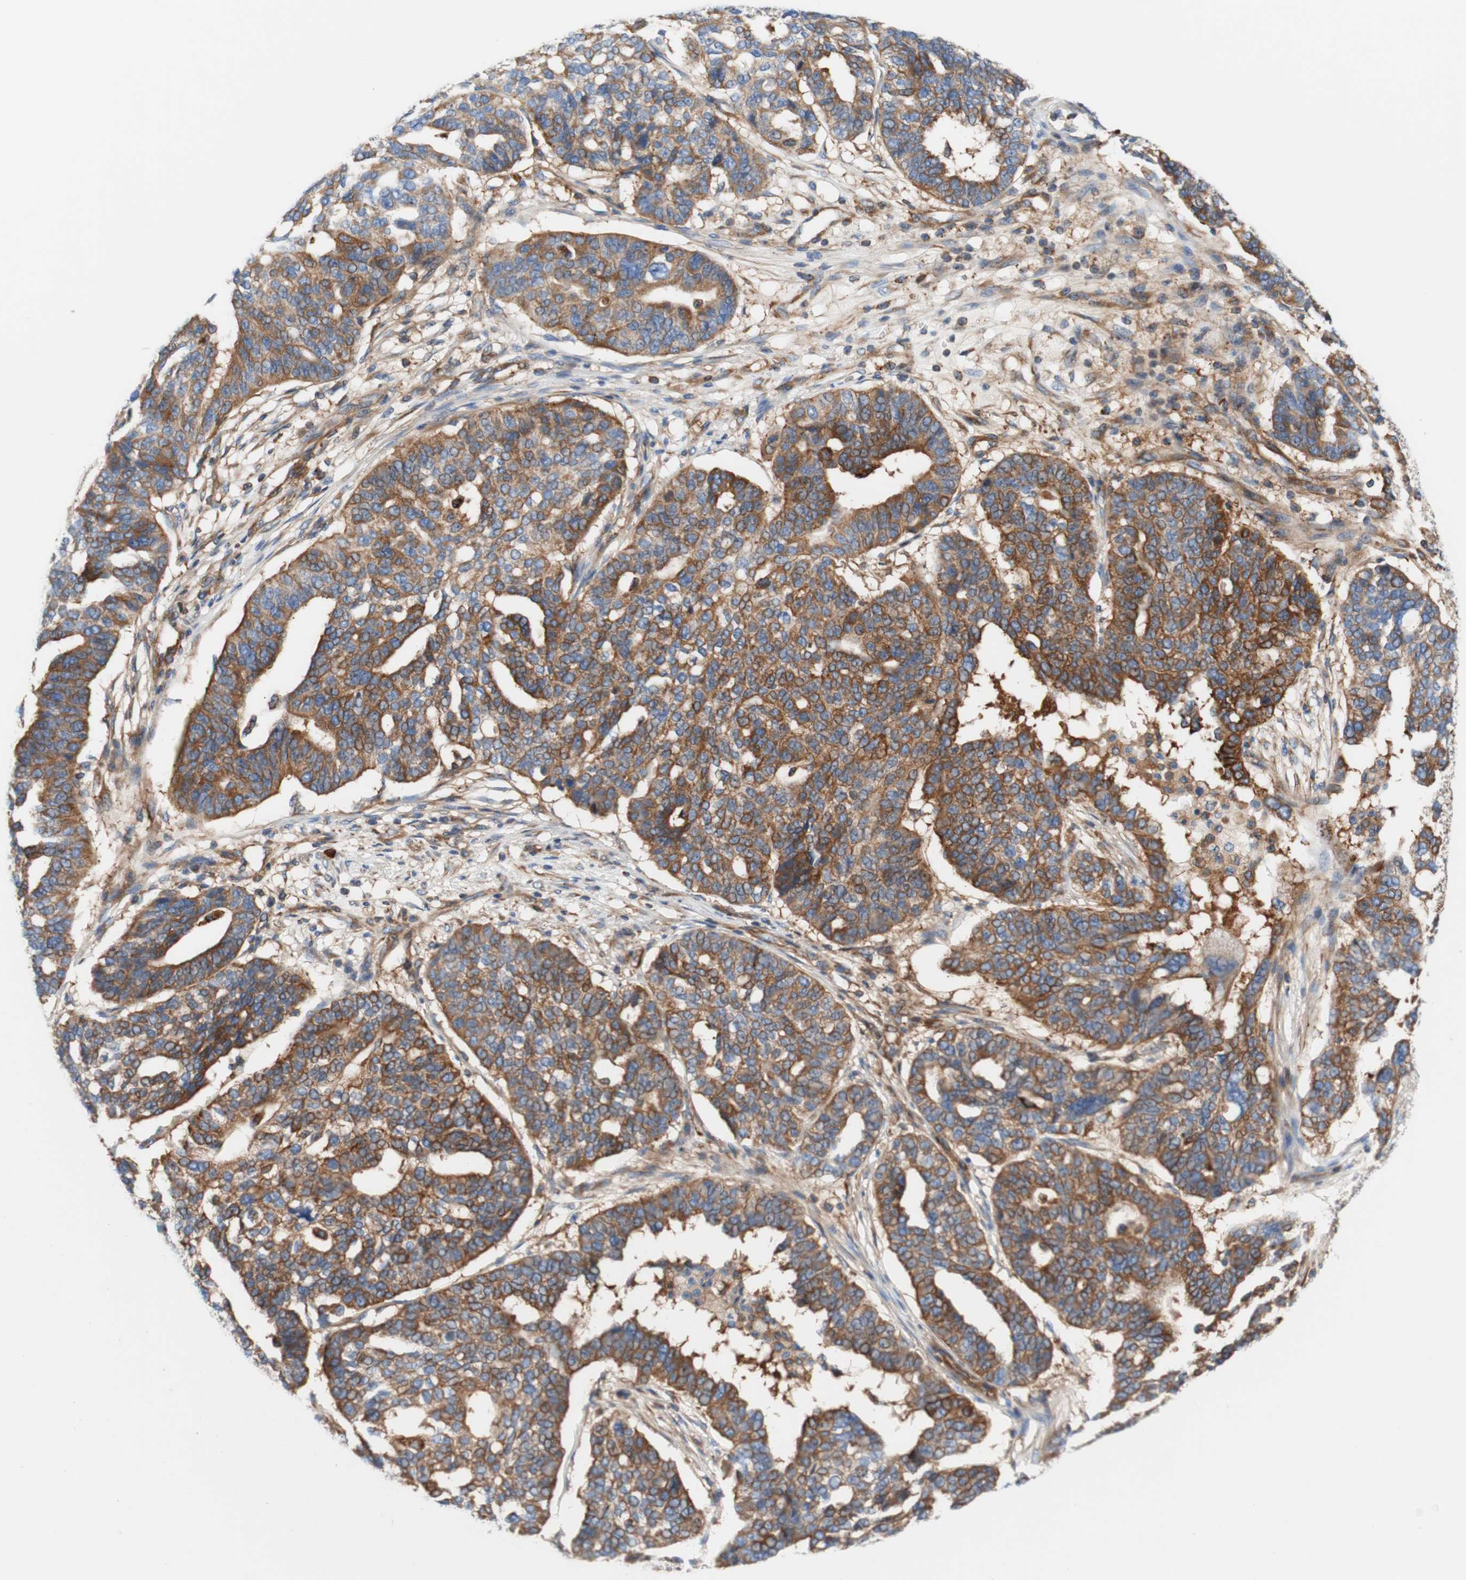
{"staining": {"intensity": "moderate", "quantity": ">75%", "location": "cytoplasmic/membranous"}, "tissue": "ovarian cancer", "cell_type": "Tumor cells", "image_type": "cancer", "snomed": [{"axis": "morphology", "description": "Cystadenocarcinoma, serous, NOS"}, {"axis": "topography", "description": "Ovary"}], "caption": "An image of serous cystadenocarcinoma (ovarian) stained for a protein reveals moderate cytoplasmic/membranous brown staining in tumor cells.", "gene": "STOM", "patient": {"sex": "female", "age": 59}}